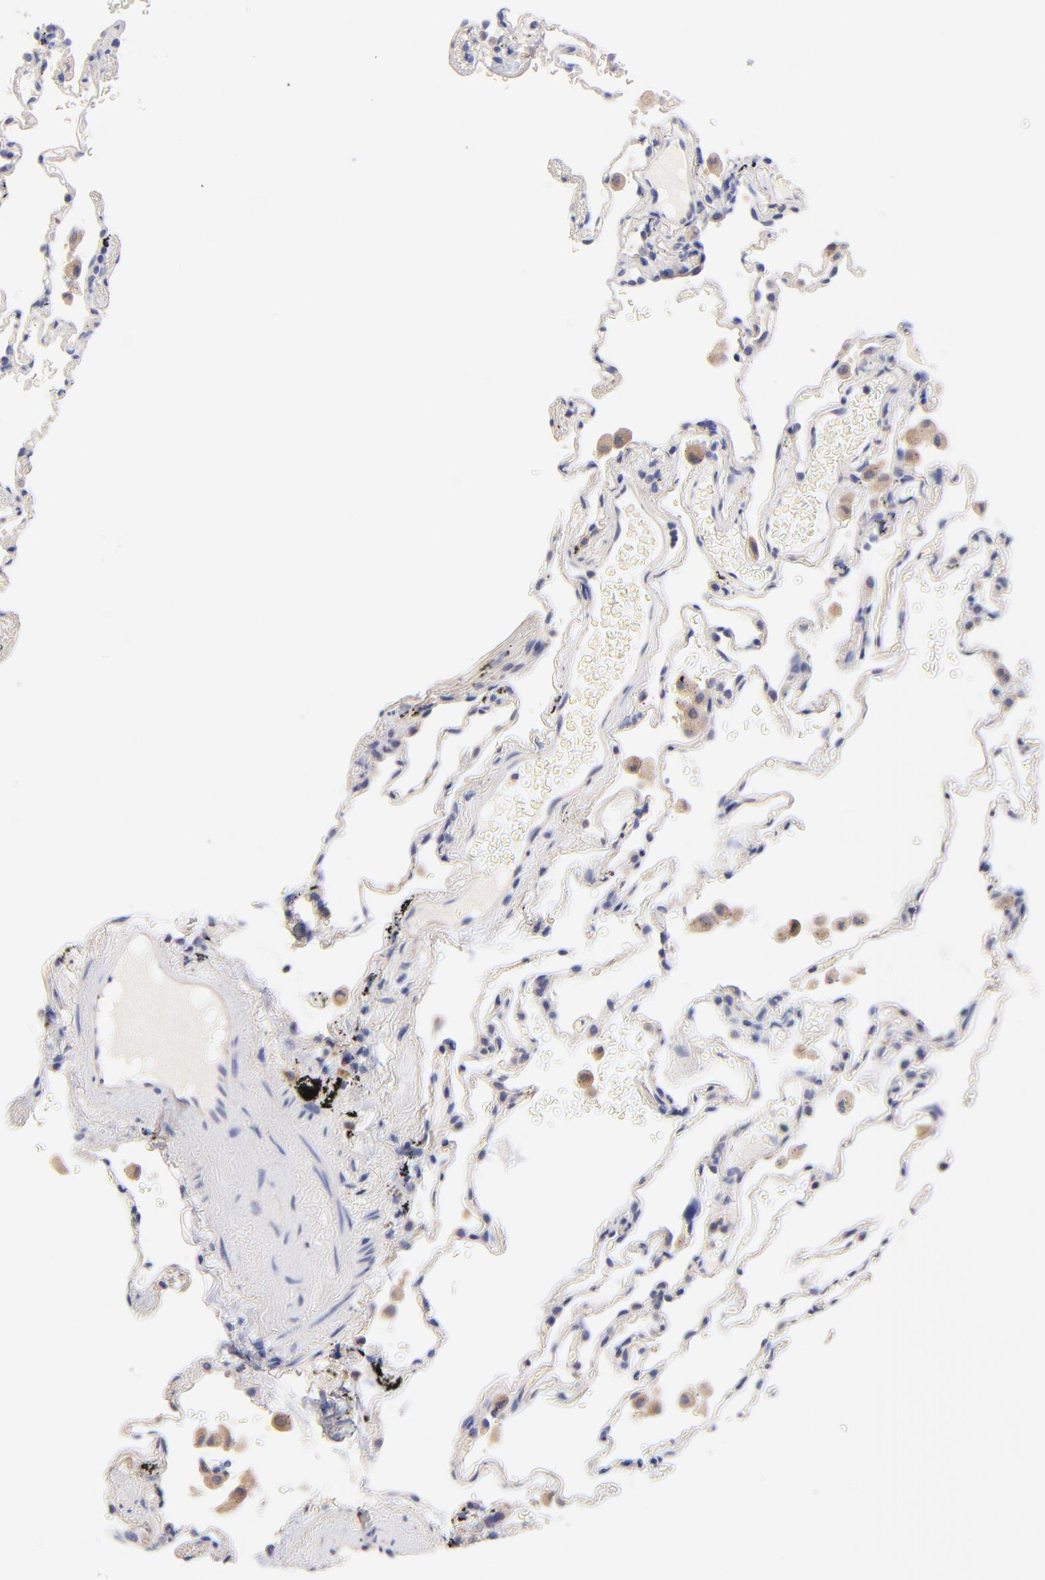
{"staining": {"intensity": "negative", "quantity": "none", "location": "none"}, "tissue": "lung", "cell_type": "Alveolar cells", "image_type": "normal", "snomed": [{"axis": "morphology", "description": "Normal tissue, NOS"}, {"axis": "morphology", "description": "Inflammation, NOS"}, {"axis": "topography", "description": "Lung"}], "caption": "Immunohistochemical staining of benign human lung shows no significant staining in alveolar cells.", "gene": "TNFRSF13C", "patient": {"sex": "male", "age": 69}}